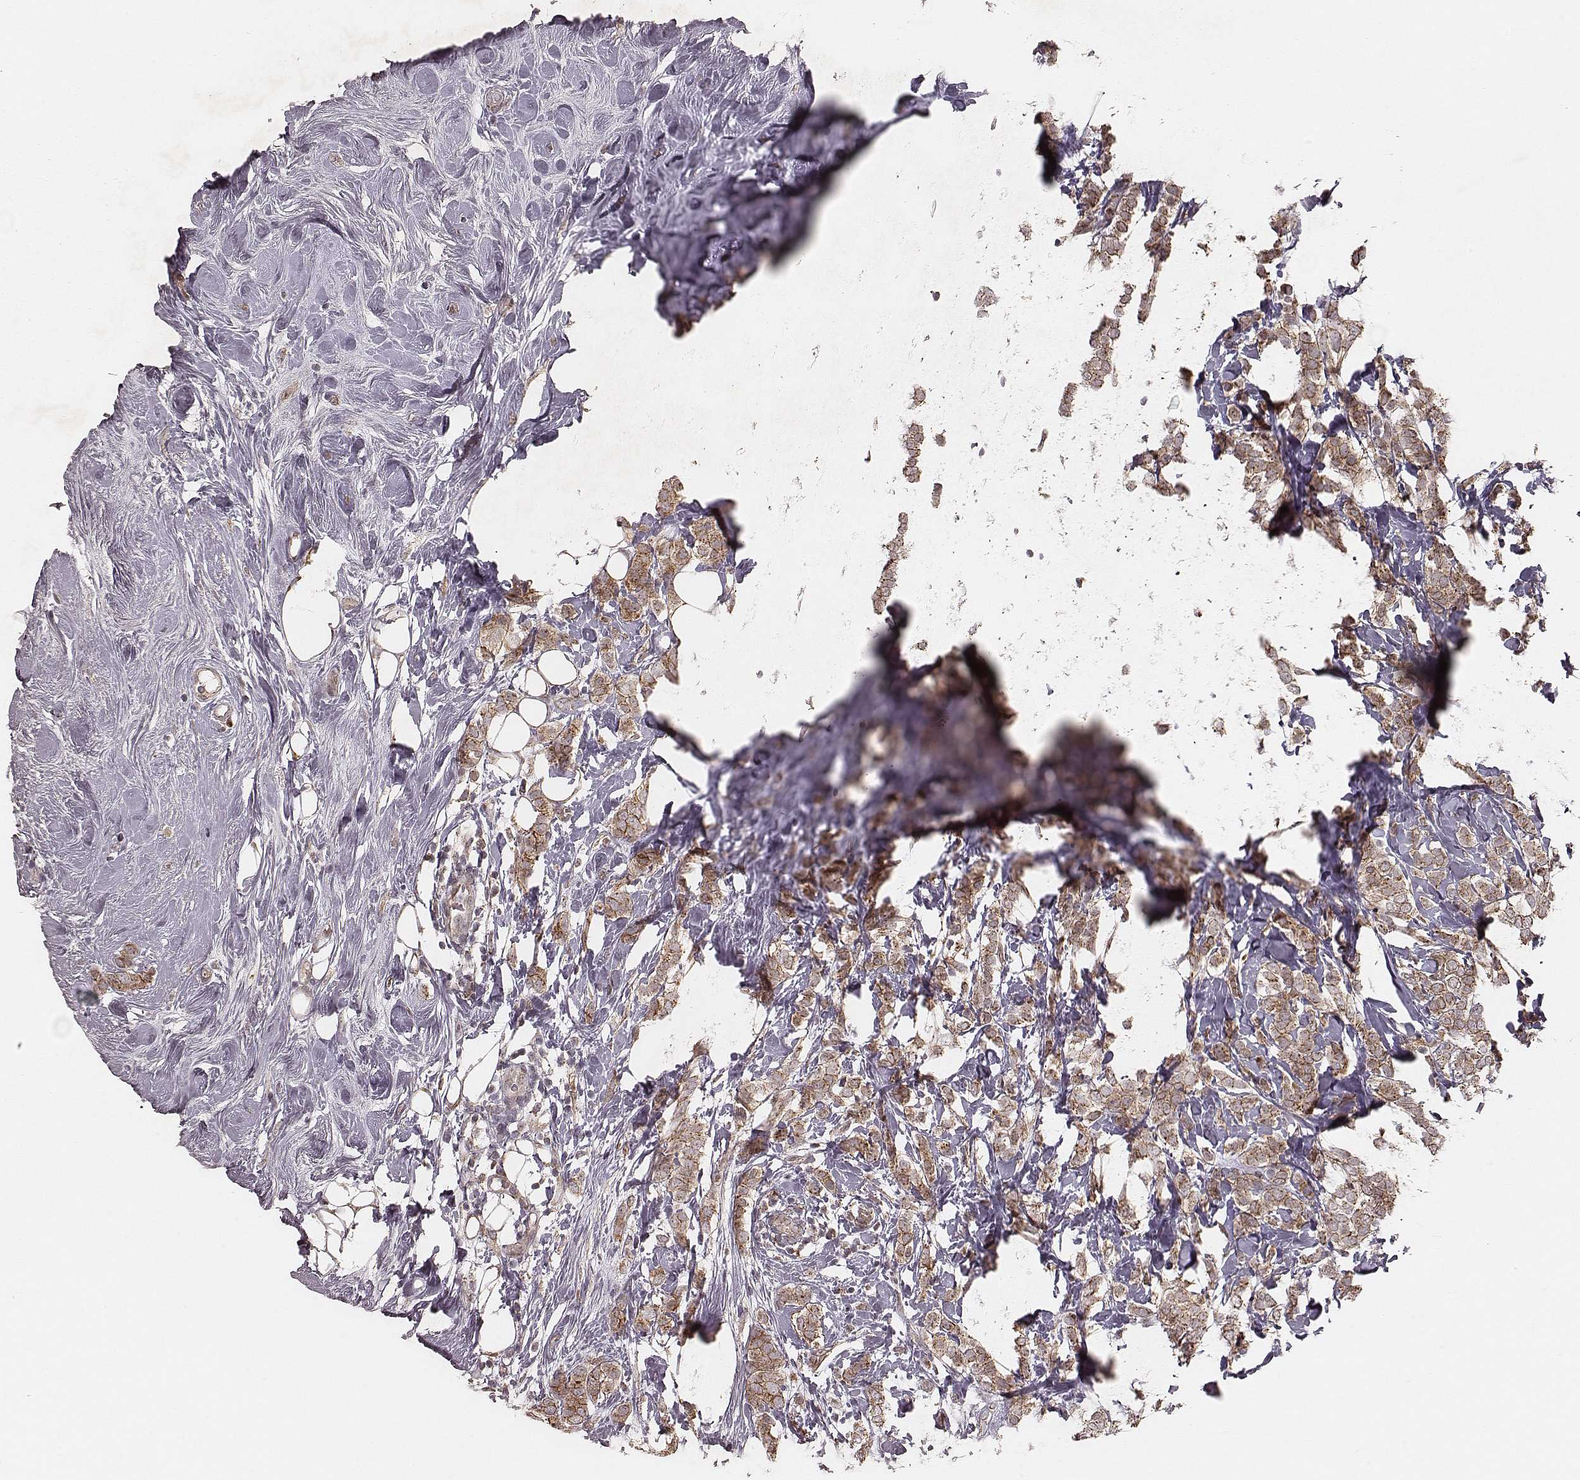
{"staining": {"intensity": "moderate", "quantity": ">75%", "location": "cytoplasmic/membranous"}, "tissue": "breast cancer", "cell_type": "Tumor cells", "image_type": "cancer", "snomed": [{"axis": "morphology", "description": "Lobular carcinoma"}, {"axis": "topography", "description": "Breast"}], "caption": "This micrograph displays immunohistochemistry (IHC) staining of human breast cancer (lobular carcinoma), with medium moderate cytoplasmic/membranous expression in approximately >75% of tumor cells.", "gene": "NDUFA7", "patient": {"sex": "female", "age": 49}}